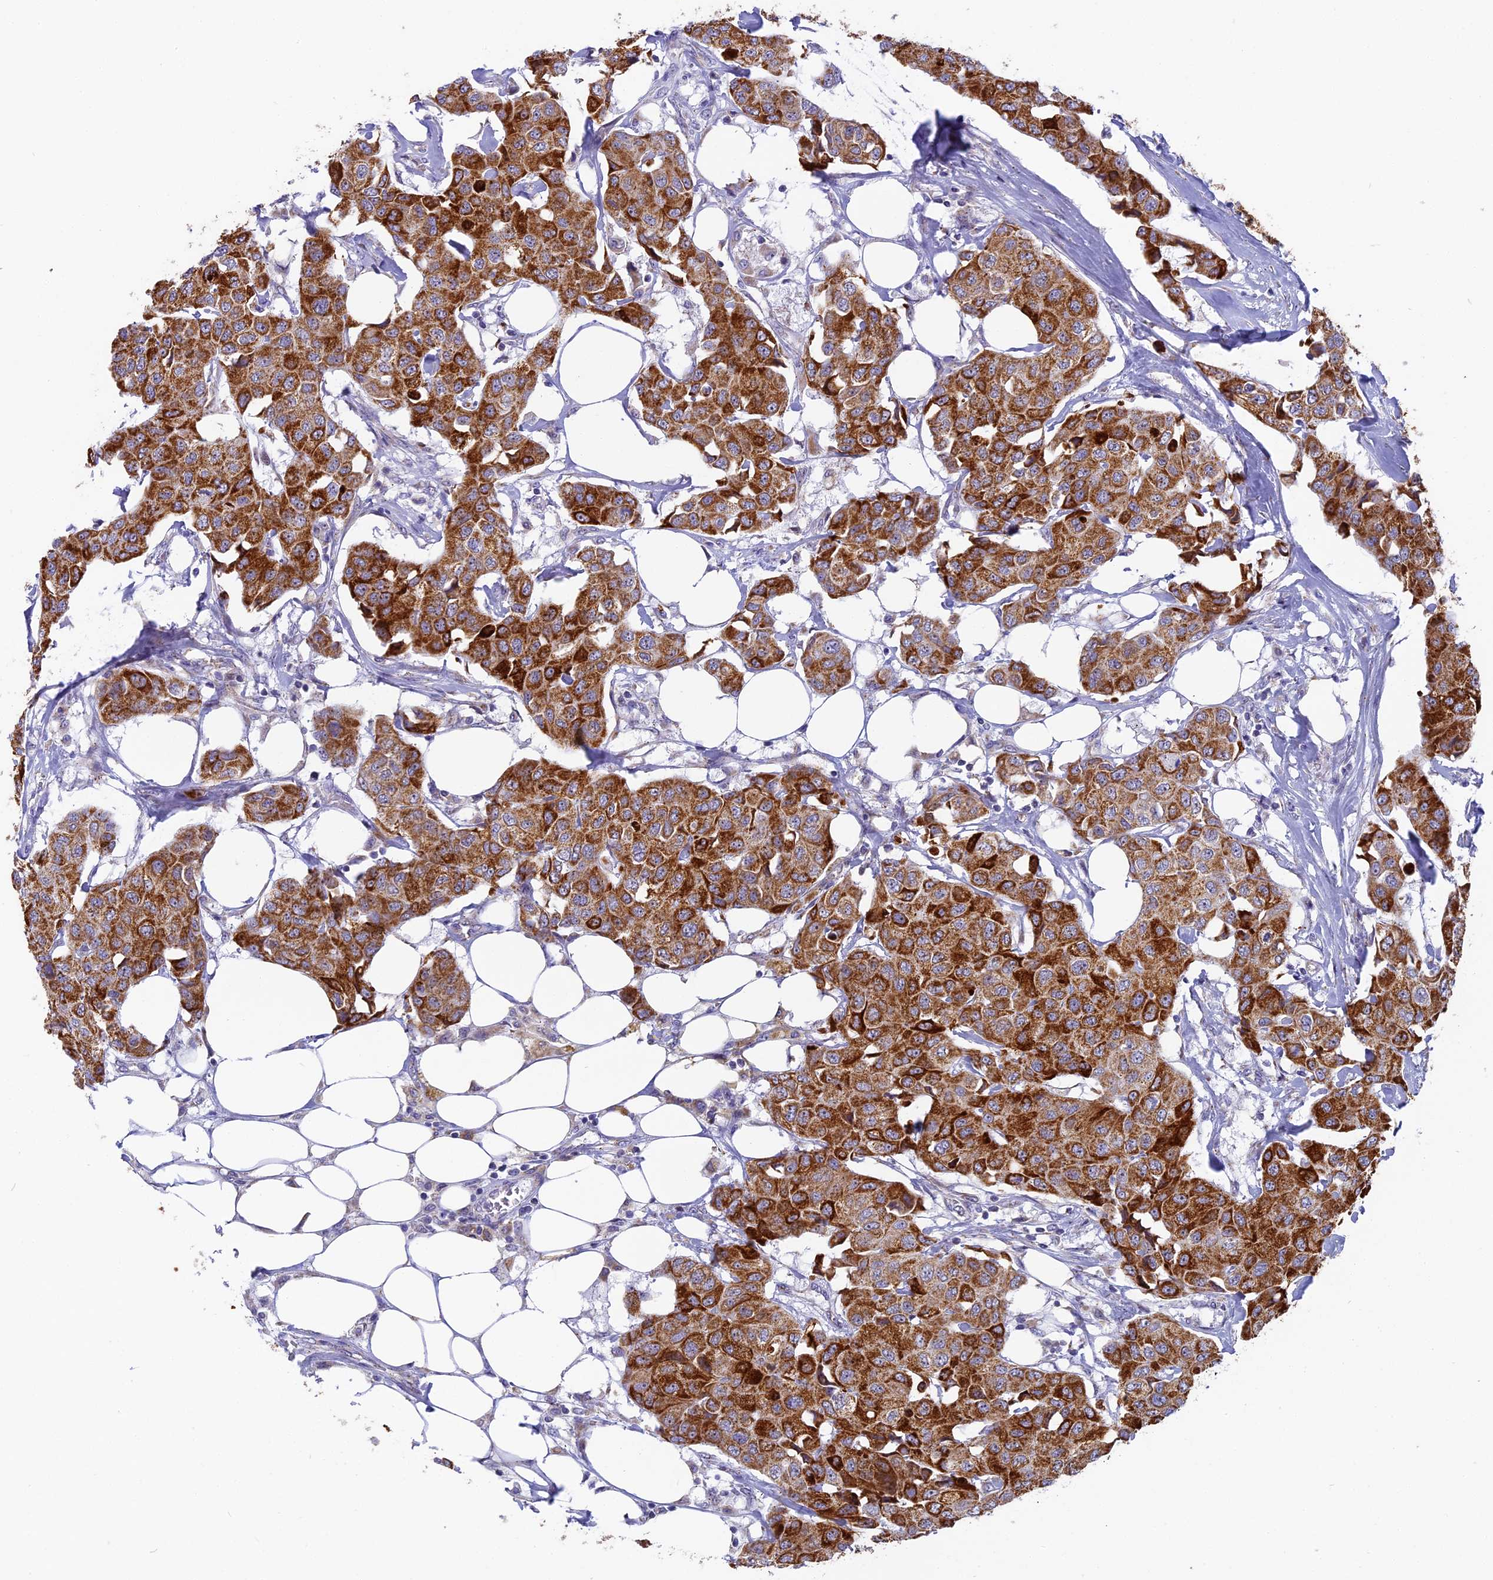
{"staining": {"intensity": "strong", "quantity": ">75%", "location": "cytoplasmic/membranous"}, "tissue": "breast cancer", "cell_type": "Tumor cells", "image_type": "cancer", "snomed": [{"axis": "morphology", "description": "Duct carcinoma"}, {"axis": "topography", "description": "Breast"}], "caption": "Breast cancer (infiltrating ductal carcinoma) tissue shows strong cytoplasmic/membranous staining in about >75% of tumor cells (Brightfield microscopy of DAB IHC at high magnification).", "gene": "DTWD1", "patient": {"sex": "female", "age": 80}}